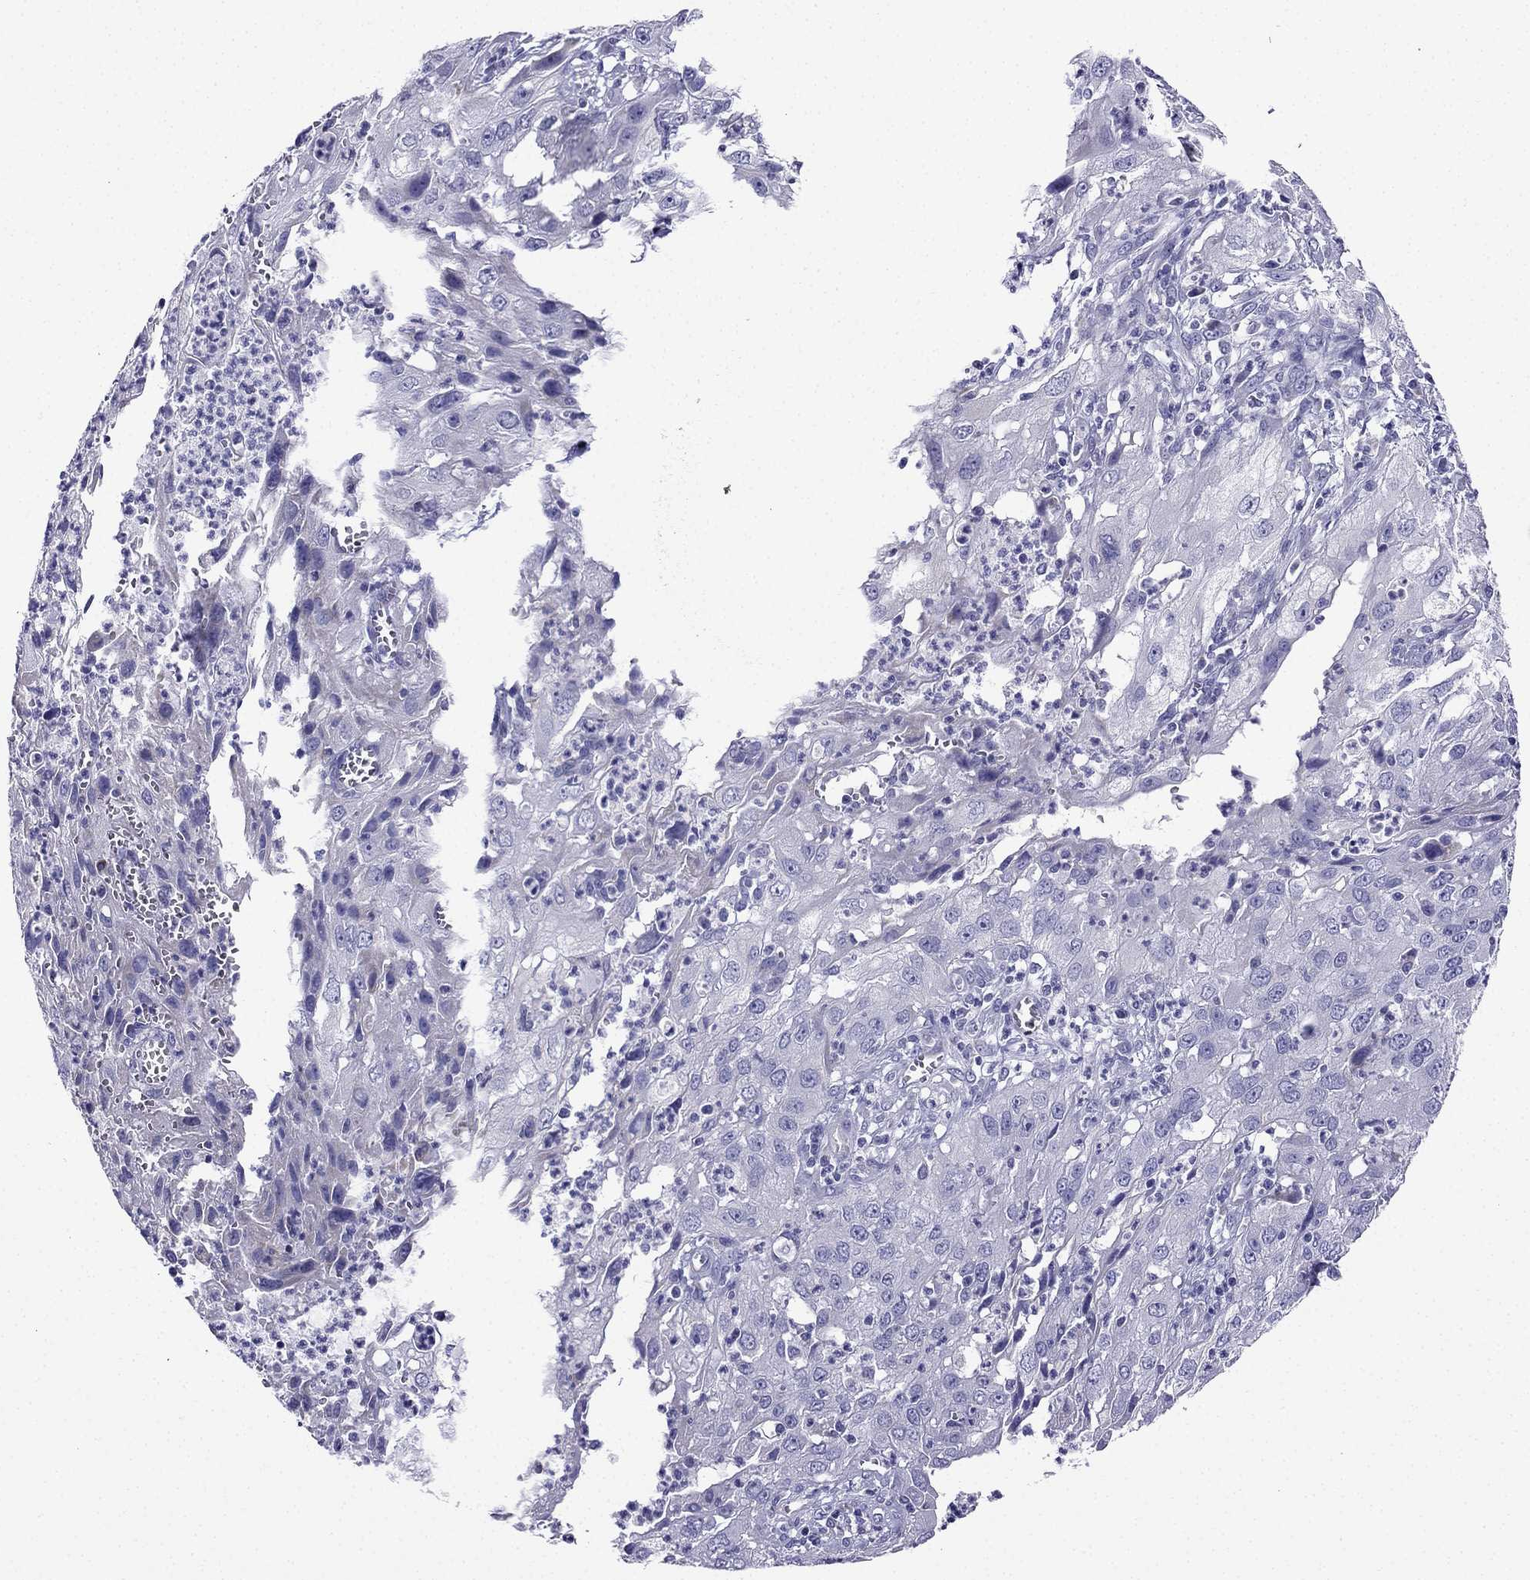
{"staining": {"intensity": "negative", "quantity": "none", "location": "none"}, "tissue": "cervical cancer", "cell_type": "Tumor cells", "image_type": "cancer", "snomed": [{"axis": "morphology", "description": "Squamous cell carcinoma, NOS"}, {"axis": "topography", "description": "Cervix"}], "caption": "DAB immunohistochemical staining of human squamous cell carcinoma (cervical) exhibits no significant positivity in tumor cells.", "gene": "KIF5A", "patient": {"sex": "female", "age": 32}}